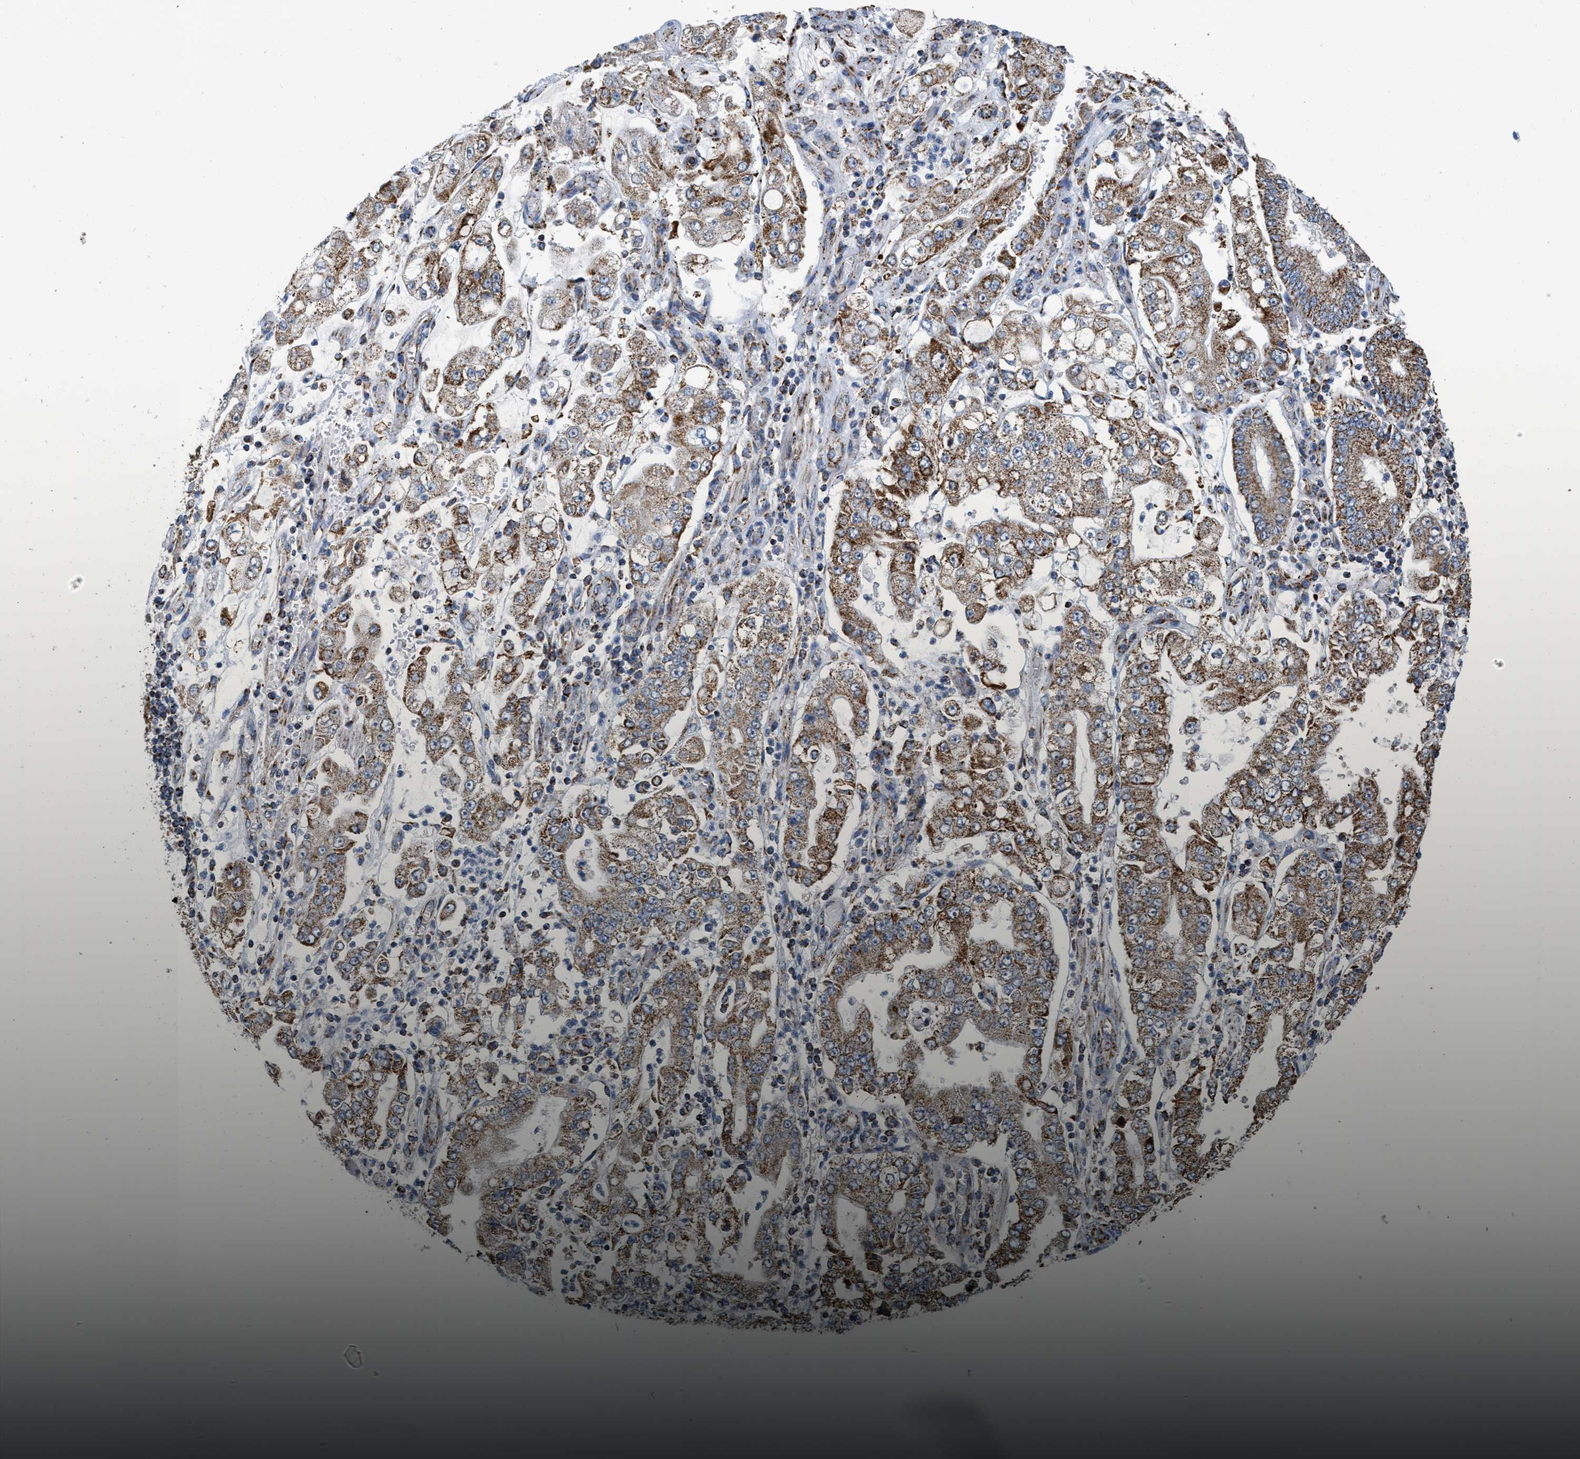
{"staining": {"intensity": "strong", "quantity": ">75%", "location": "cytoplasmic/membranous"}, "tissue": "stomach cancer", "cell_type": "Tumor cells", "image_type": "cancer", "snomed": [{"axis": "morphology", "description": "Adenocarcinoma, NOS"}, {"axis": "topography", "description": "Stomach"}], "caption": "Tumor cells show high levels of strong cytoplasmic/membranous positivity in about >75% of cells in adenocarcinoma (stomach).", "gene": "CBLB", "patient": {"sex": "male", "age": 76}}